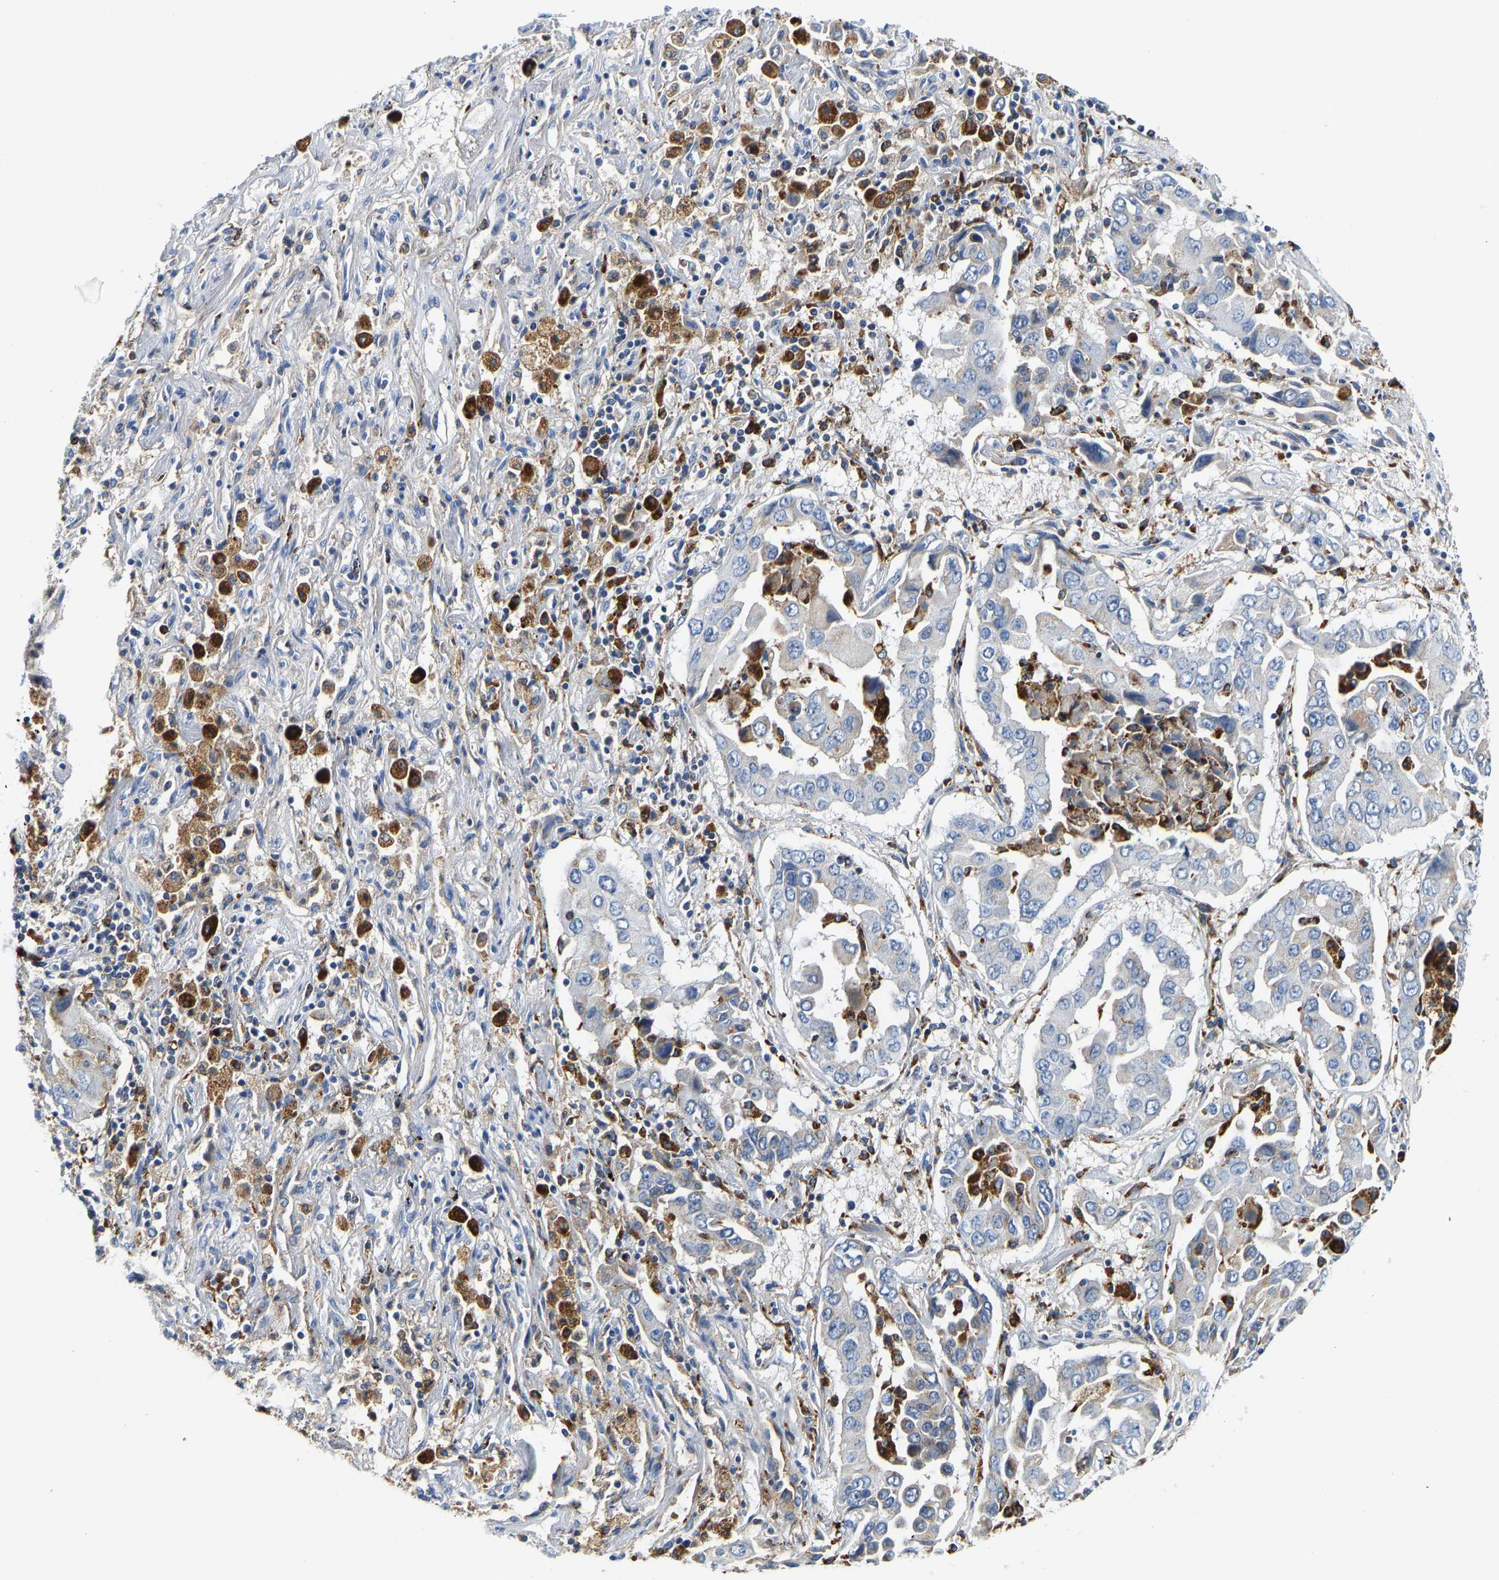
{"staining": {"intensity": "negative", "quantity": "none", "location": "none"}, "tissue": "lung cancer", "cell_type": "Tumor cells", "image_type": "cancer", "snomed": [{"axis": "morphology", "description": "Adenocarcinoma, NOS"}, {"axis": "topography", "description": "Lung"}], "caption": "The immunohistochemistry (IHC) micrograph has no significant expression in tumor cells of lung adenocarcinoma tissue.", "gene": "ATP6V1E1", "patient": {"sex": "female", "age": 65}}